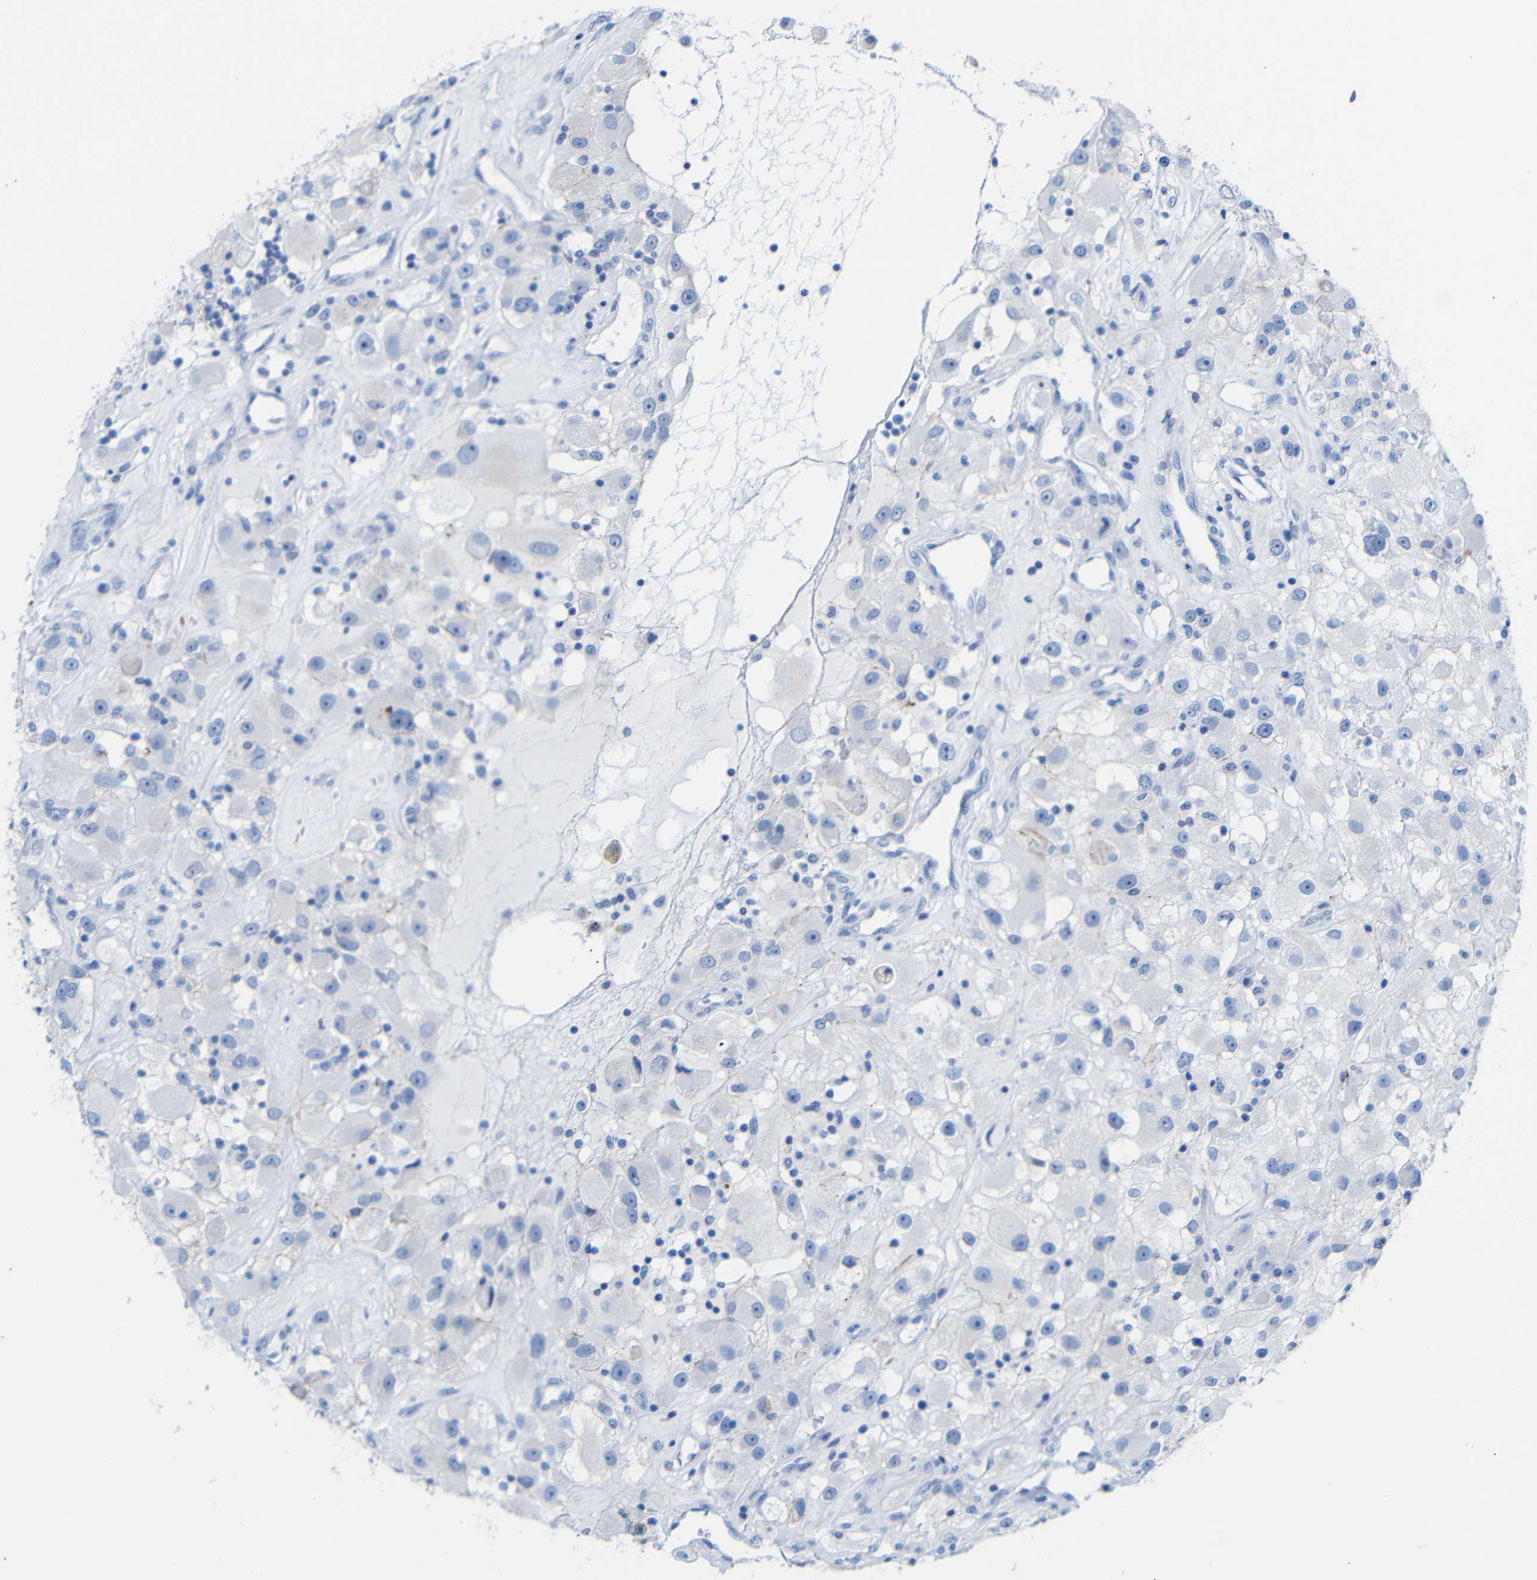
{"staining": {"intensity": "negative", "quantity": "none", "location": "none"}, "tissue": "renal cancer", "cell_type": "Tumor cells", "image_type": "cancer", "snomed": [{"axis": "morphology", "description": "Adenocarcinoma, NOS"}, {"axis": "topography", "description": "Kidney"}], "caption": "This histopathology image is of renal cancer (adenocarcinoma) stained with IHC to label a protein in brown with the nuclei are counter-stained blue. There is no expression in tumor cells. Nuclei are stained in blue.", "gene": "CGNL1", "patient": {"sex": "female", "age": 52}}